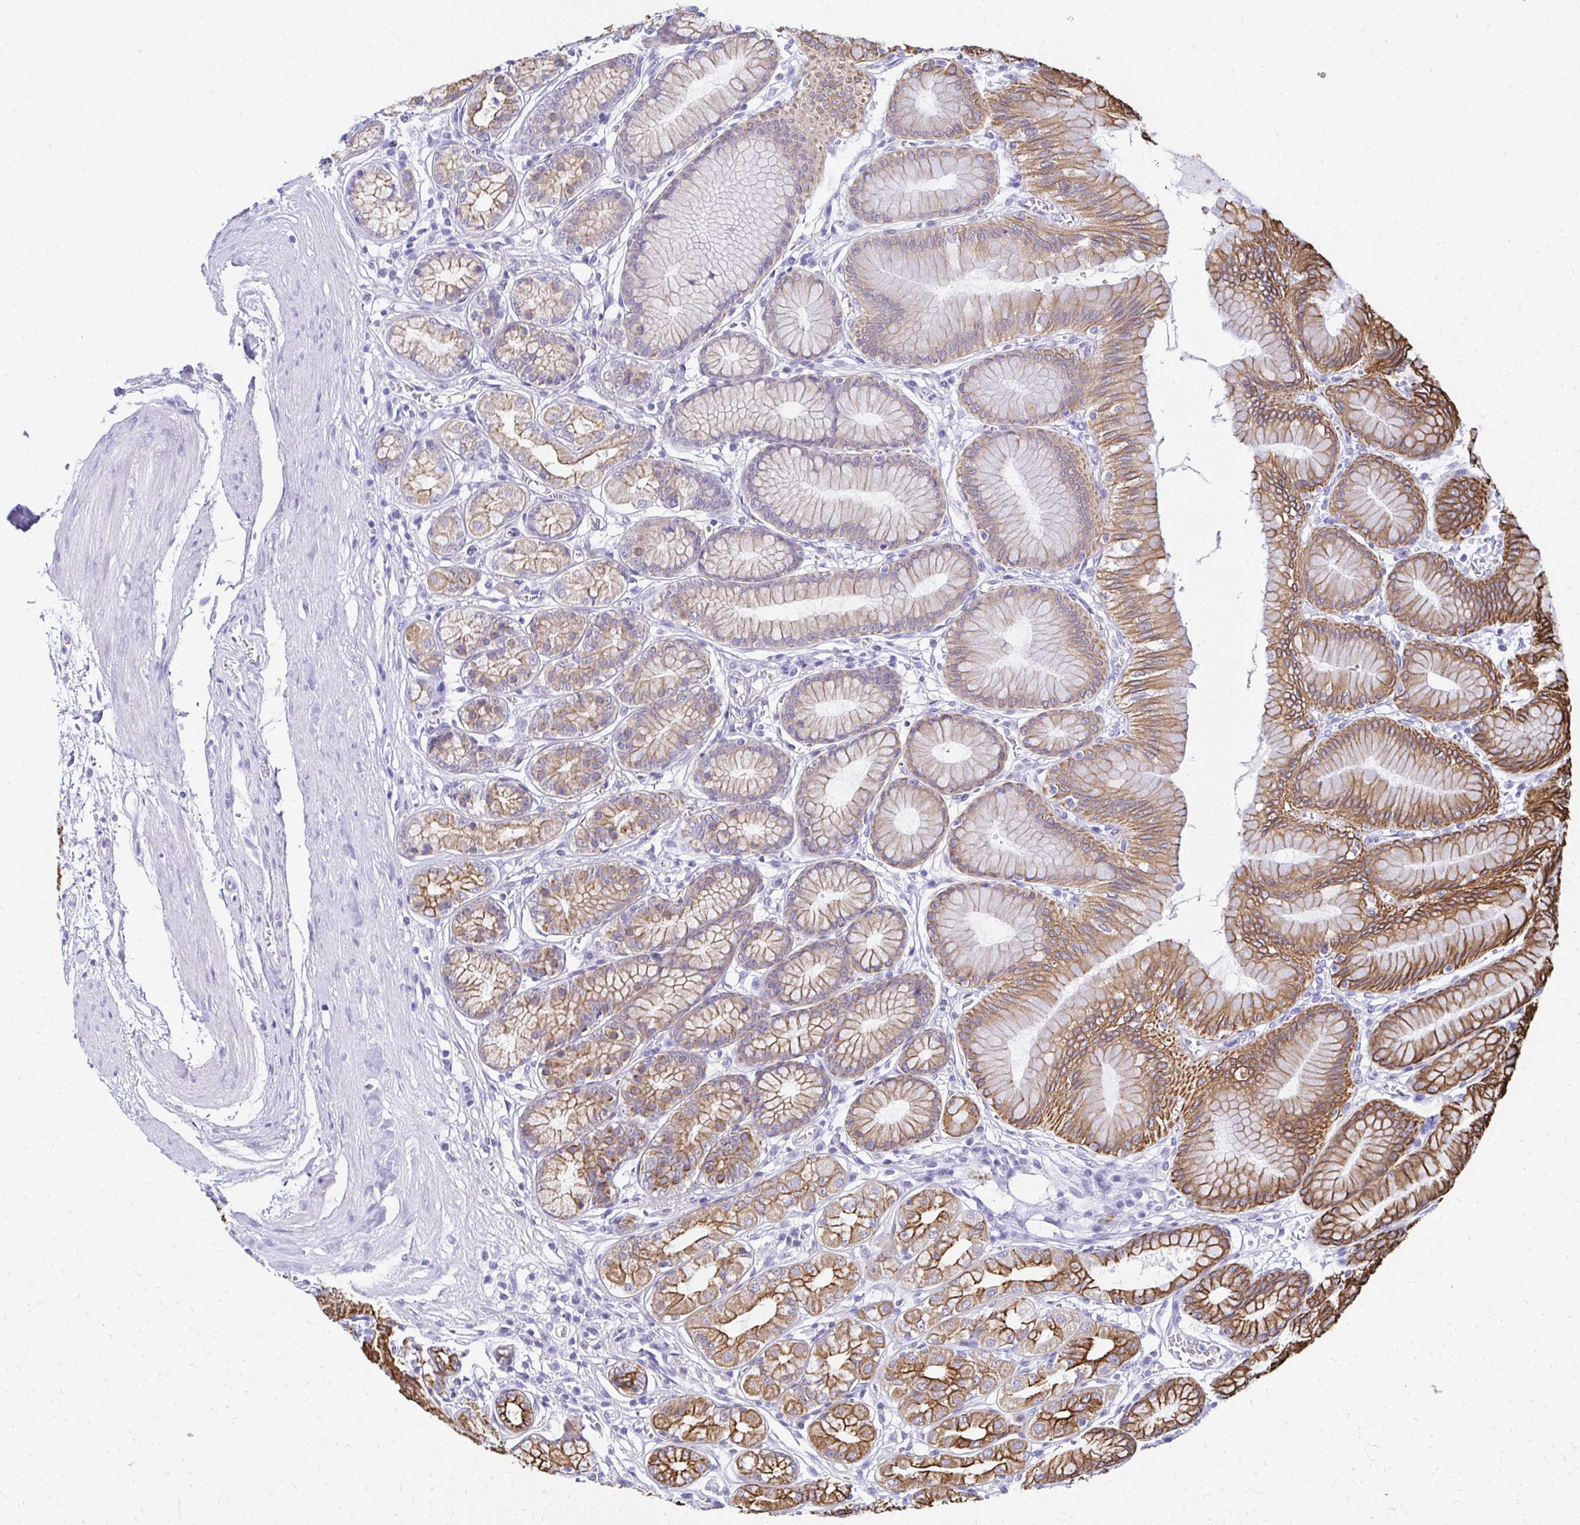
{"staining": {"intensity": "moderate", "quantity": "25%-75%", "location": "cytoplasmic/membranous"}, "tissue": "stomach", "cell_type": "Glandular cells", "image_type": "normal", "snomed": [{"axis": "morphology", "description": "Normal tissue, NOS"}, {"axis": "topography", "description": "Stomach"}, {"axis": "topography", "description": "Stomach, lower"}], "caption": "Stomach stained with a brown dye demonstrates moderate cytoplasmic/membranous positive expression in approximately 25%-75% of glandular cells.", "gene": "C1QTNF2", "patient": {"sex": "male", "age": 76}}